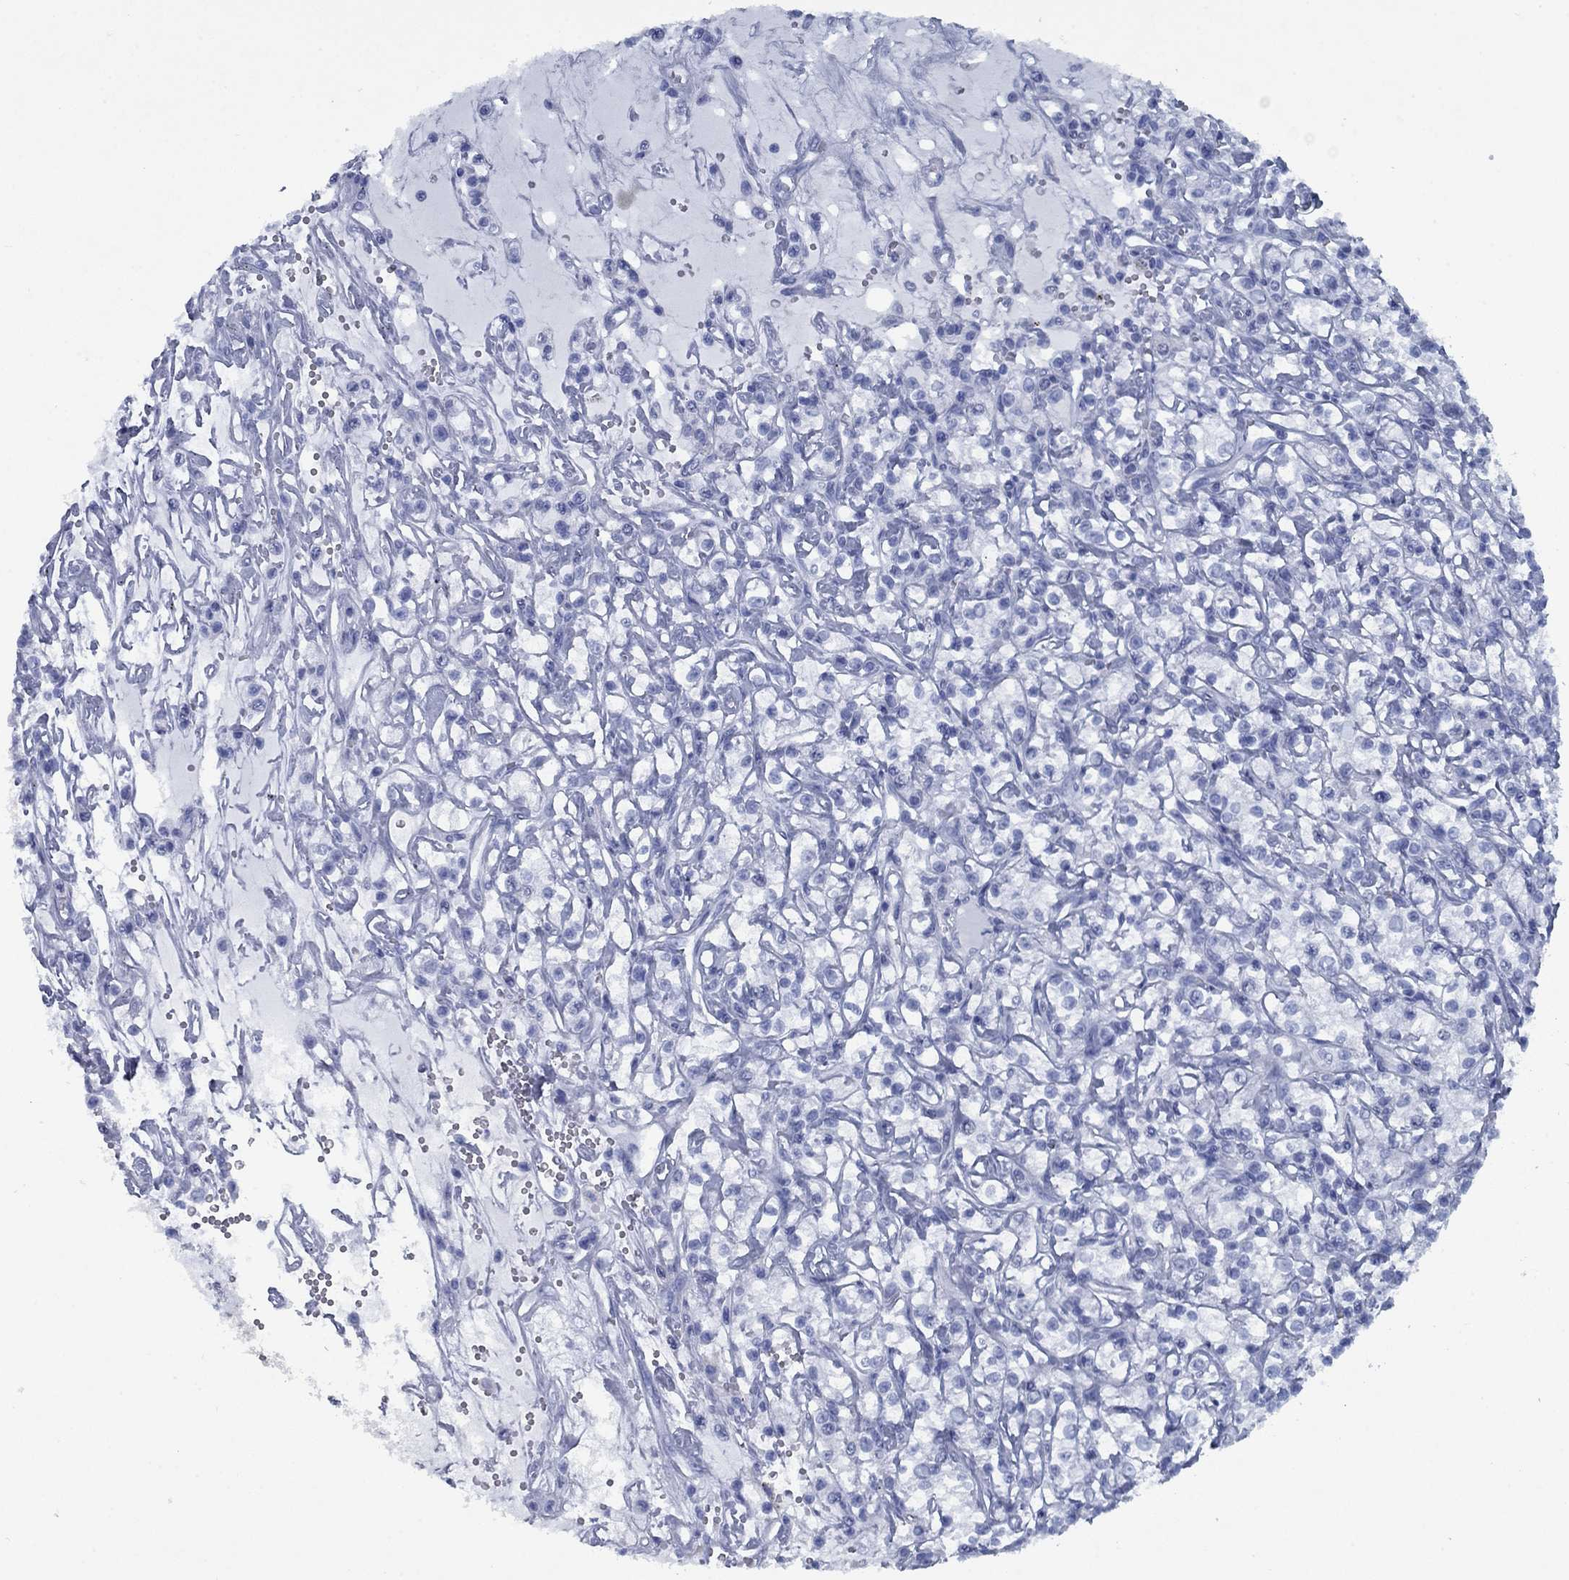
{"staining": {"intensity": "negative", "quantity": "none", "location": "none"}, "tissue": "renal cancer", "cell_type": "Tumor cells", "image_type": "cancer", "snomed": [{"axis": "morphology", "description": "Adenocarcinoma, NOS"}, {"axis": "topography", "description": "Kidney"}], "caption": "Renal cancer was stained to show a protein in brown. There is no significant staining in tumor cells.", "gene": "PNMA8A", "patient": {"sex": "female", "age": 59}}